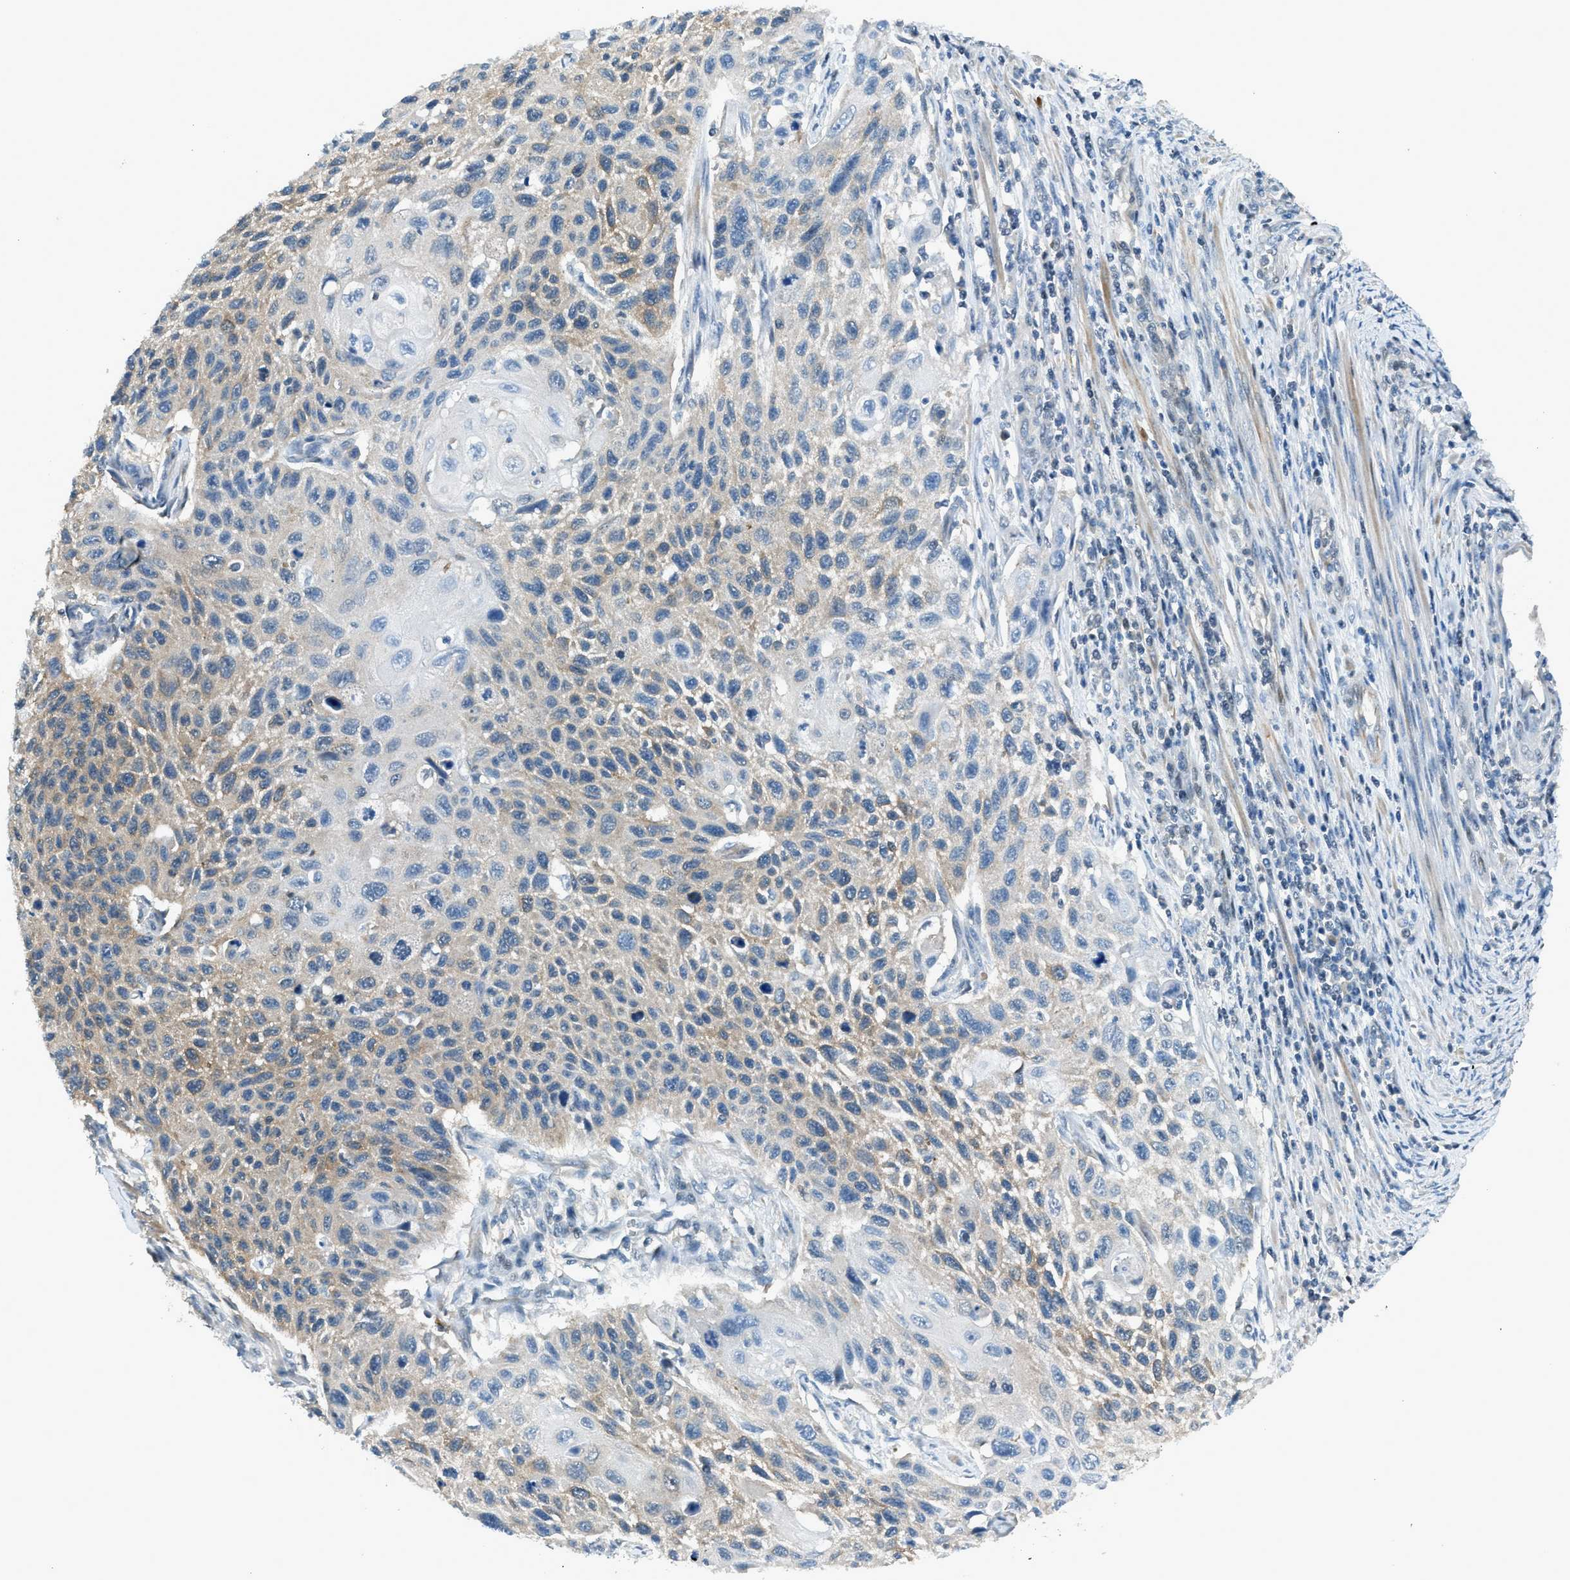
{"staining": {"intensity": "moderate", "quantity": ">75%", "location": "cytoplasmic/membranous"}, "tissue": "cervical cancer", "cell_type": "Tumor cells", "image_type": "cancer", "snomed": [{"axis": "morphology", "description": "Squamous cell carcinoma, NOS"}, {"axis": "topography", "description": "Cervix"}], "caption": "Protein analysis of cervical squamous cell carcinoma tissue demonstrates moderate cytoplasmic/membranous expression in approximately >75% of tumor cells.", "gene": "LMLN", "patient": {"sex": "female", "age": 70}}